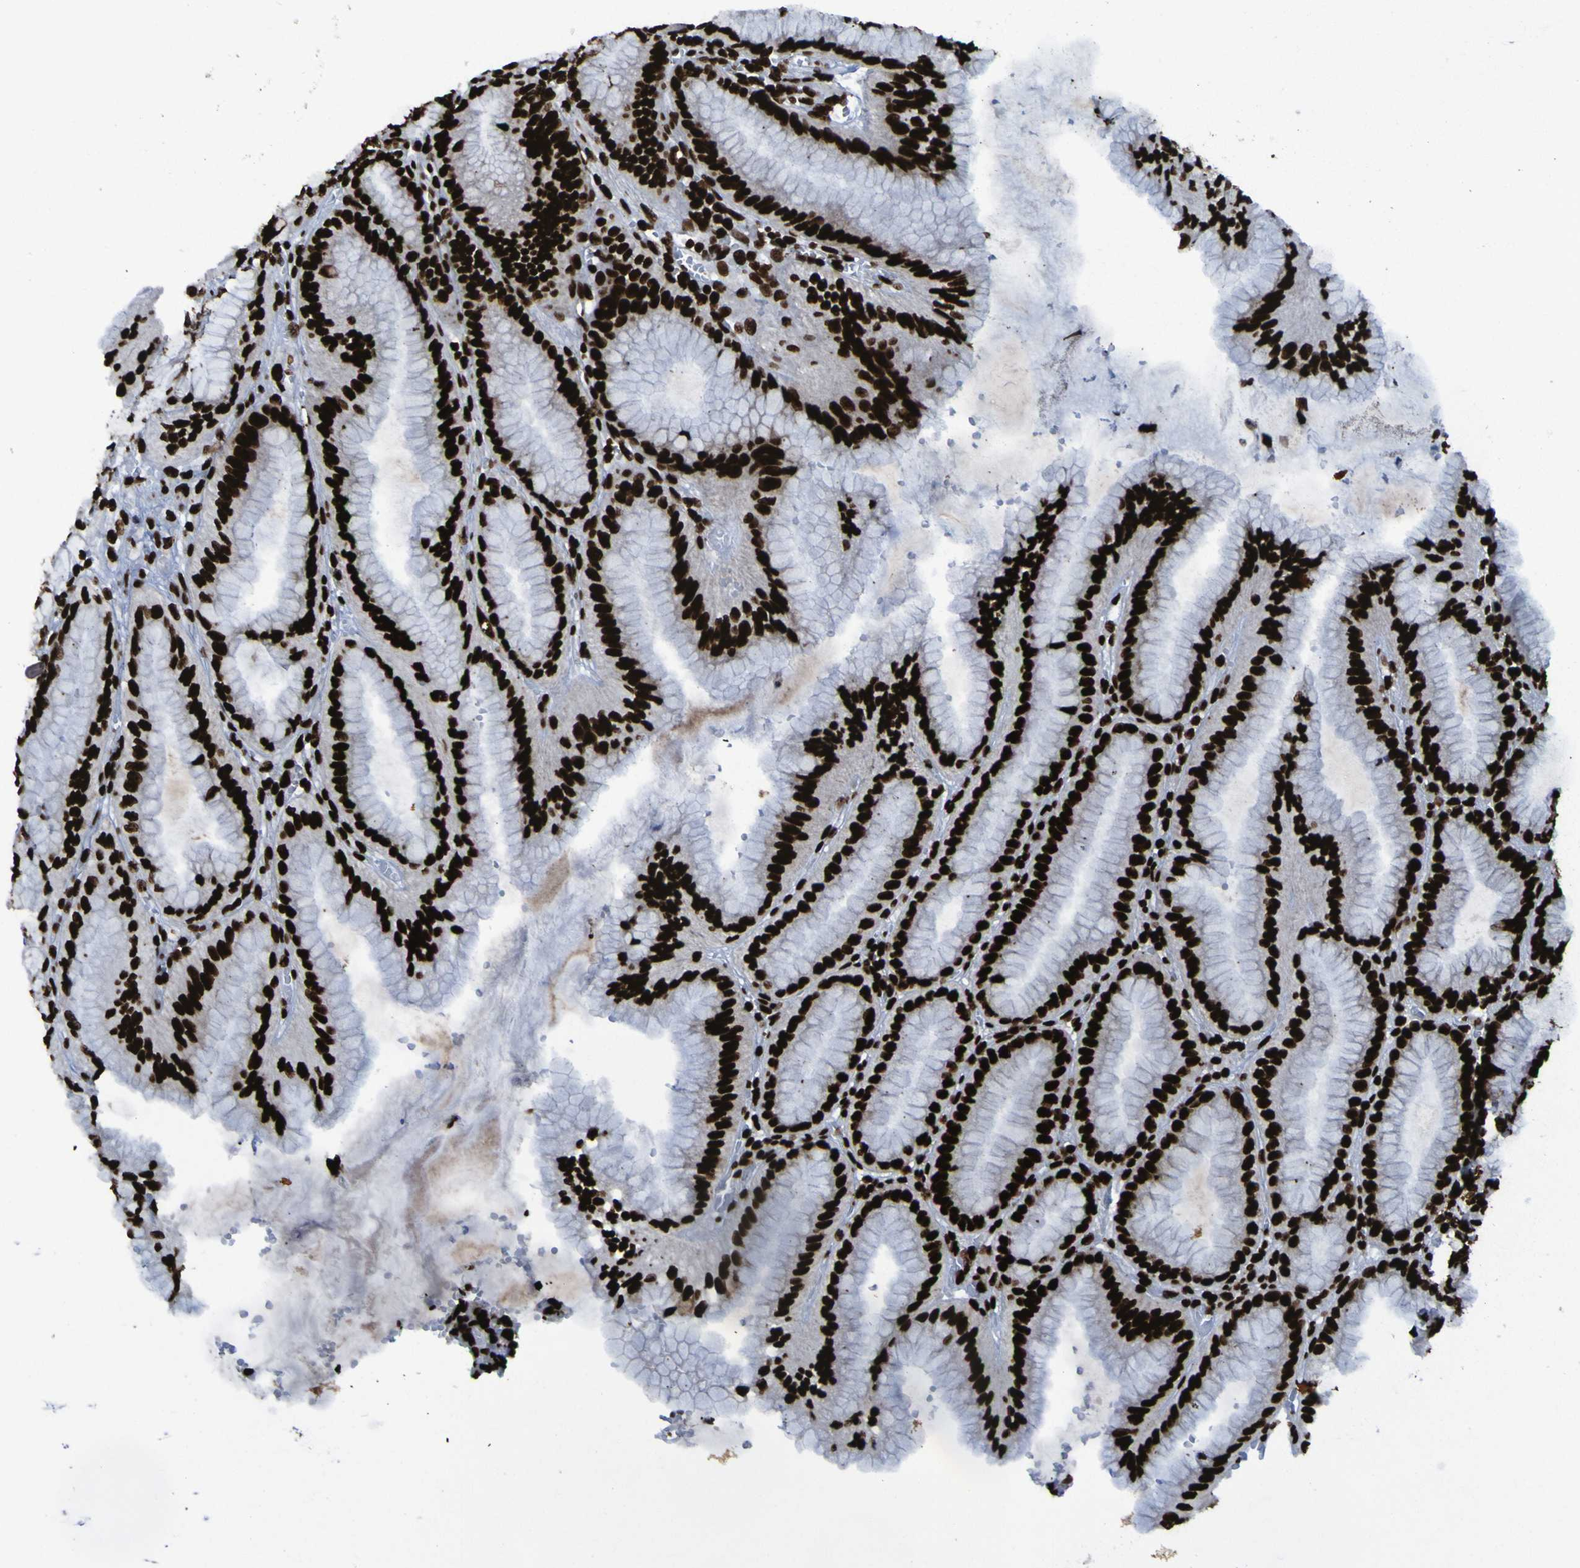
{"staining": {"intensity": "strong", "quantity": ">75%", "location": "nuclear"}, "tissue": "stomach", "cell_type": "Glandular cells", "image_type": "normal", "snomed": [{"axis": "morphology", "description": "Normal tissue, NOS"}, {"axis": "topography", "description": "Stomach, lower"}], "caption": "The immunohistochemical stain highlights strong nuclear expression in glandular cells of benign stomach.", "gene": "NPM1", "patient": {"sex": "male", "age": 71}}